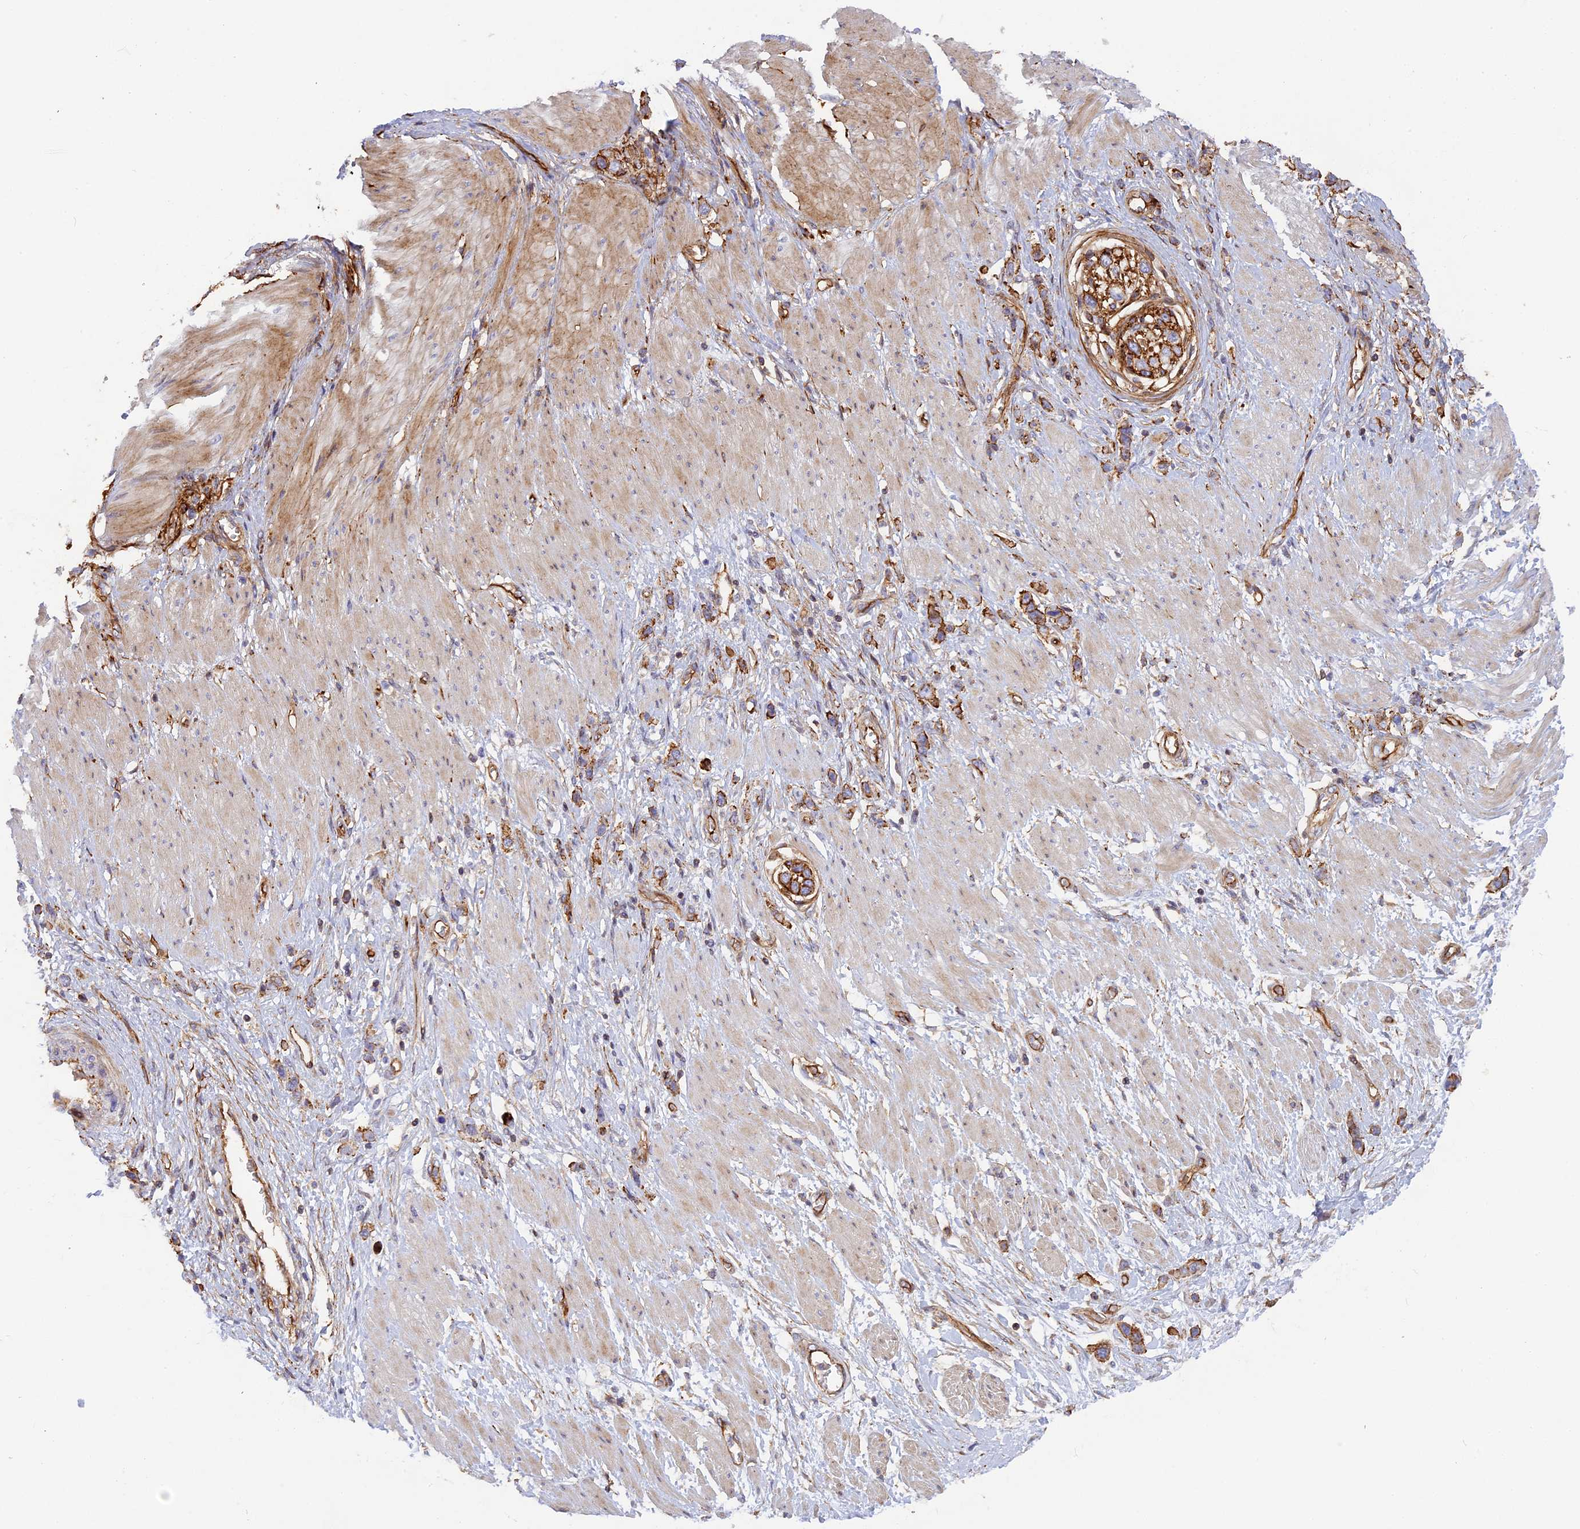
{"staining": {"intensity": "strong", "quantity": ">75%", "location": "cytoplasmic/membranous"}, "tissue": "stomach cancer", "cell_type": "Tumor cells", "image_type": "cancer", "snomed": [{"axis": "morphology", "description": "Normal tissue, NOS"}, {"axis": "morphology", "description": "Adenocarcinoma, NOS"}, {"axis": "topography", "description": "Stomach, upper"}, {"axis": "topography", "description": "Stomach"}], "caption": "Stomach cancer (adenocarcinoma) stained for a protein exhibits strong cytoplasmic/membranous positivity in tumor cells.", "gene": "CNBD2", "patient": {"sex": "female", "age": 65}}